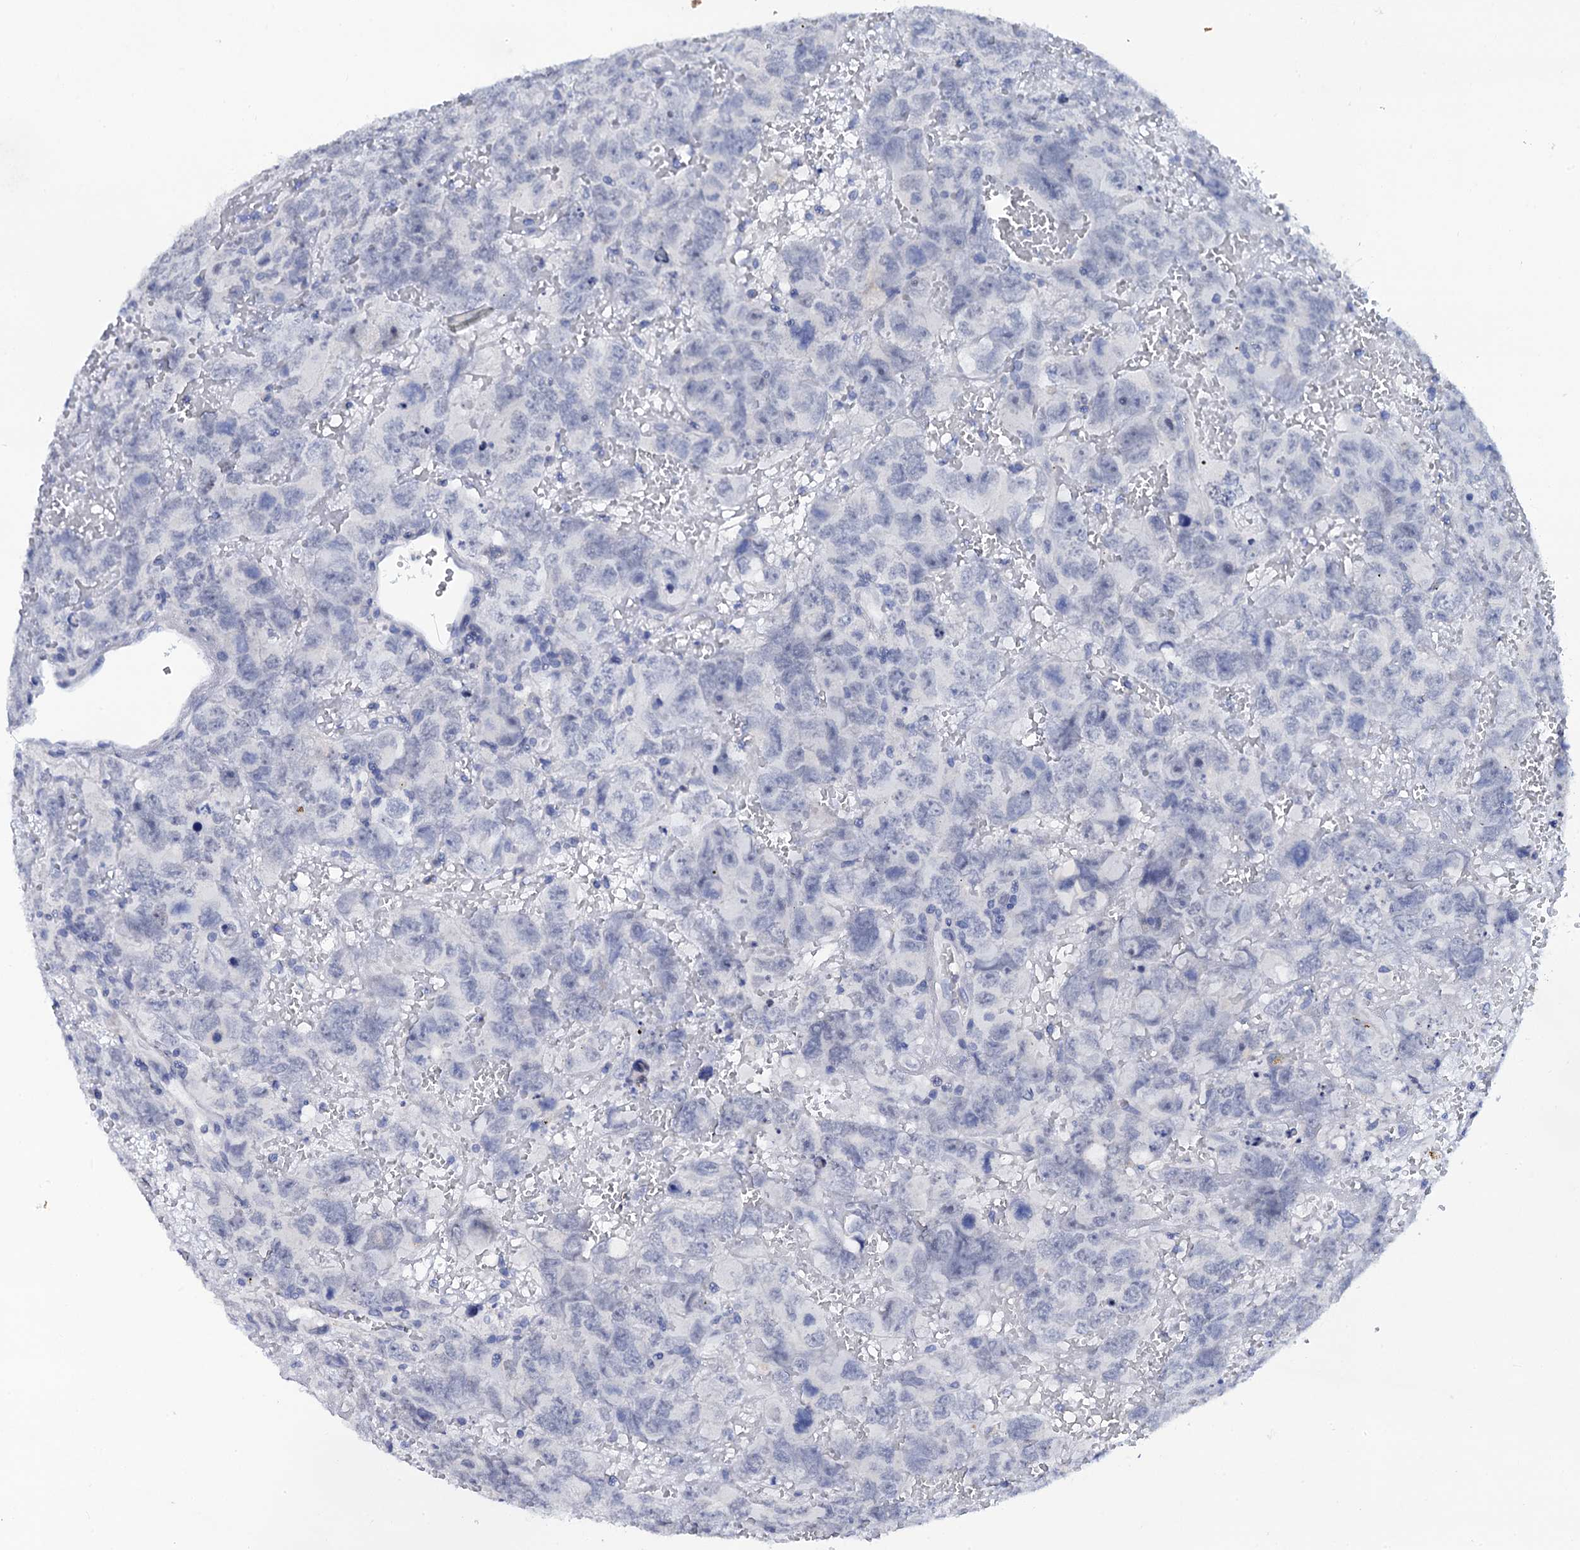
{"staining": {"intensity": "negative", "quantity": "none", "location": "none"}, "tissue": "testis cancer", "cell_type": "Tumor cells", "image_type": "cancer", "snomed": [{"axis": "morphology", "description": "Carcinoma, Embryonal, NOS"}, {"axis": "topography", "description": "Testis"}], "caption": "DAB (3,3'-diaminobenzidine) immunohistochemical staining of embryonal carcinoma (testis) displays no significant expression in tumor cells. (Brightfield microscopy of DAB (3,3'-diaminobenzidine) immunohistochemistry (IHC) at high magnification).", "gene": "LYPD3", "patient": {"sex": "male", "age": 45}}